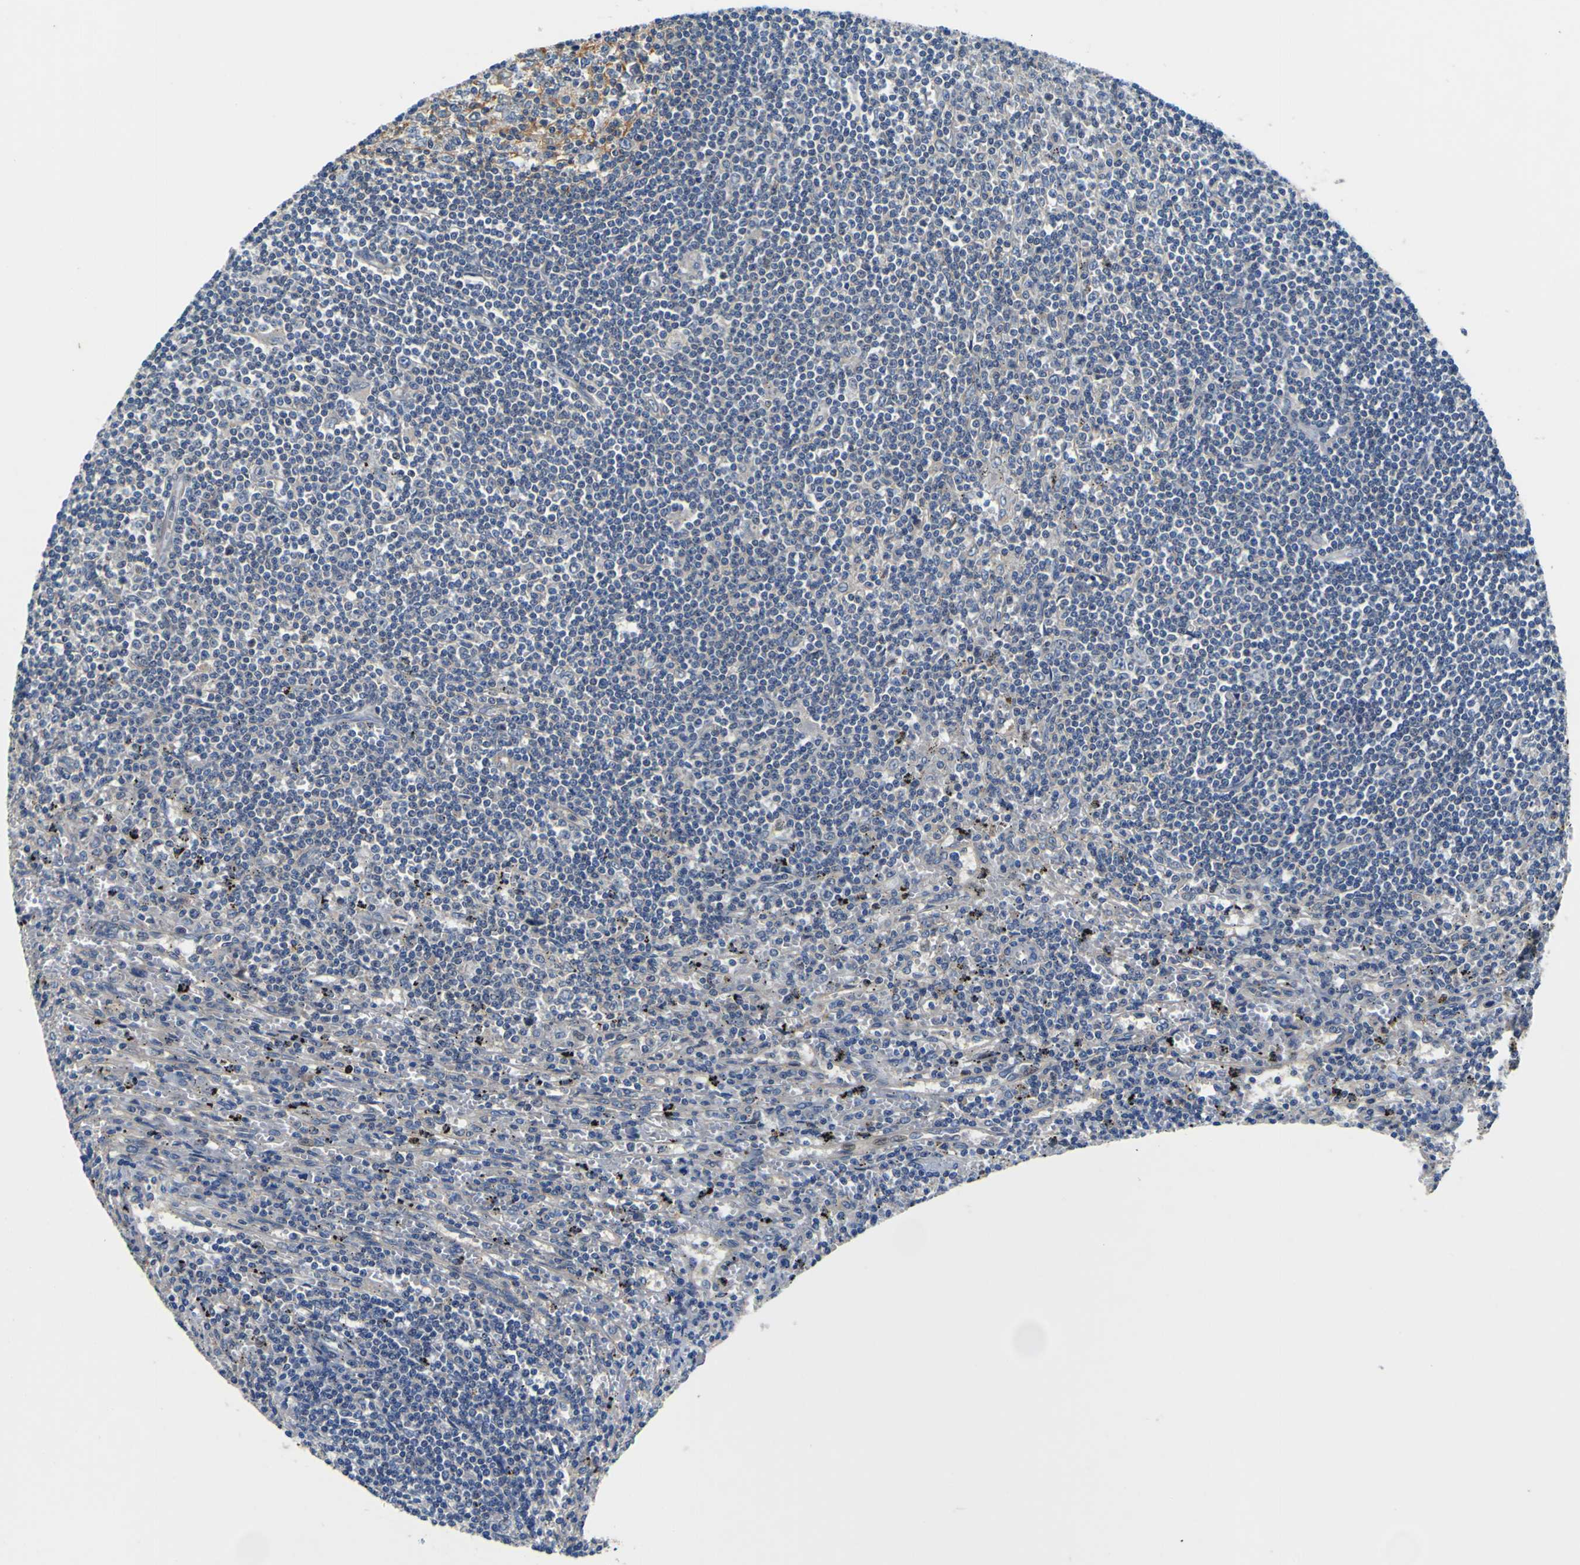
{"staining": {"intensity": "negative", "quantity": "none", "location": "none"}, "tissue": "lymphoma", "cell_type": "Tumor cells", "image_type": "cancer", "snomed": [{"axis": "morphology", "description": "Malignant lymphoma, non-Hodgkin's type, Low grade"}, {"axis": "topography", "description": "Spleen"}], "caption": "Human lymphoma stained for a protein using IHC reveals no positivity in tumor cells.", "gene": "EPHB4", "patient": {"sex": "male", "age": 76}}